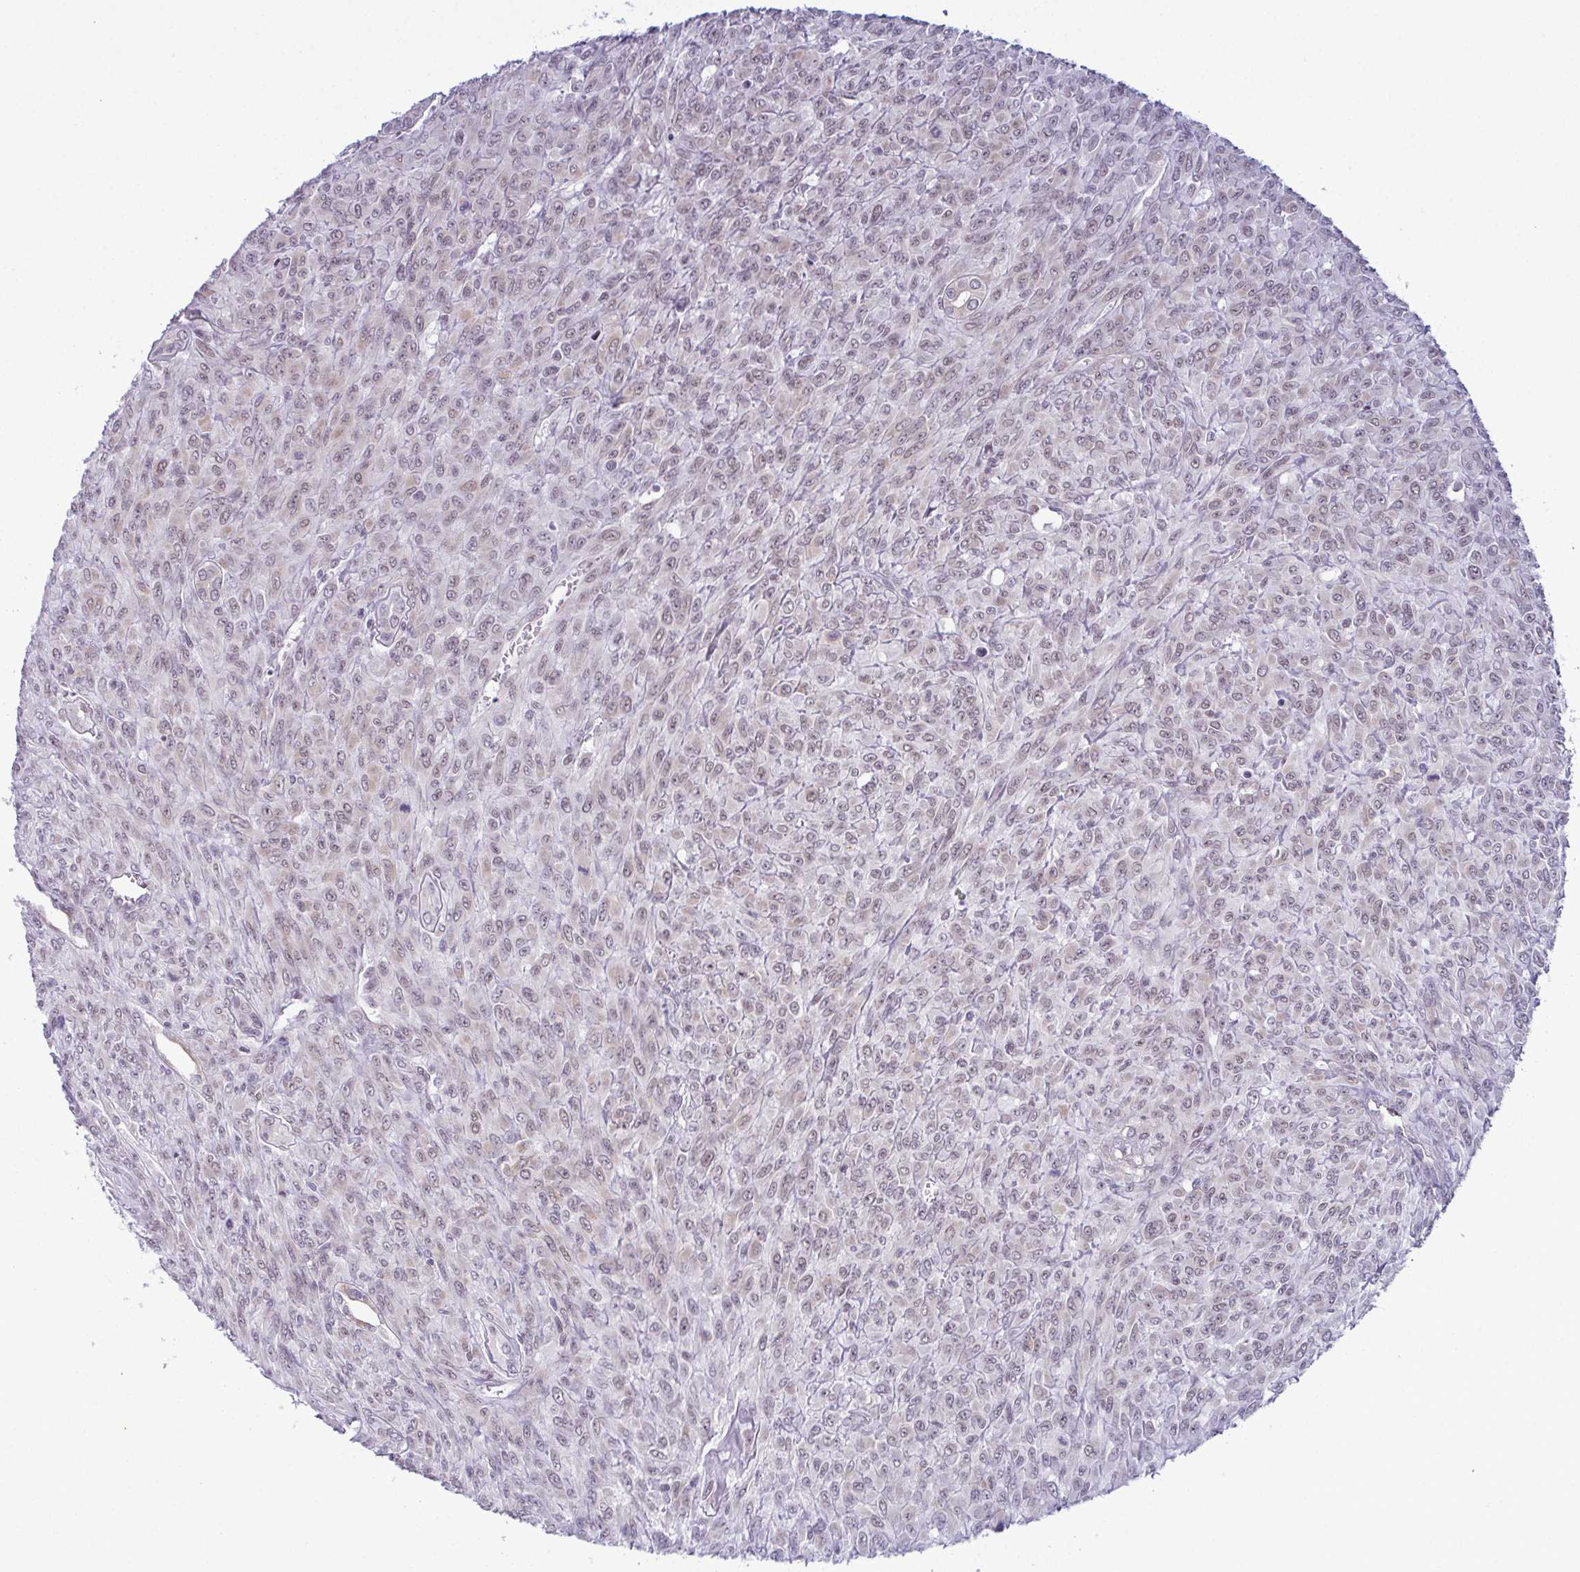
{"staining": {"intensity": "weak", "quantity": "25%-75%", "location": "nuclear"}, "tissue": "renal cancer", "cell_type": "Tumor cells", "image_type": "cancer", "snomed": [{"axis": "morphology", "description": "Adenocarcinoma, NOS"}, {"axis": "topography", "description": "Kidney"}], "caption": "Weak nuclear positivity is present in about 25%-75% of tumor cells in renal cancer (adenocarcinoma).", "gene": "RBM7", "patient": {"sex": "male", "age": 58}}